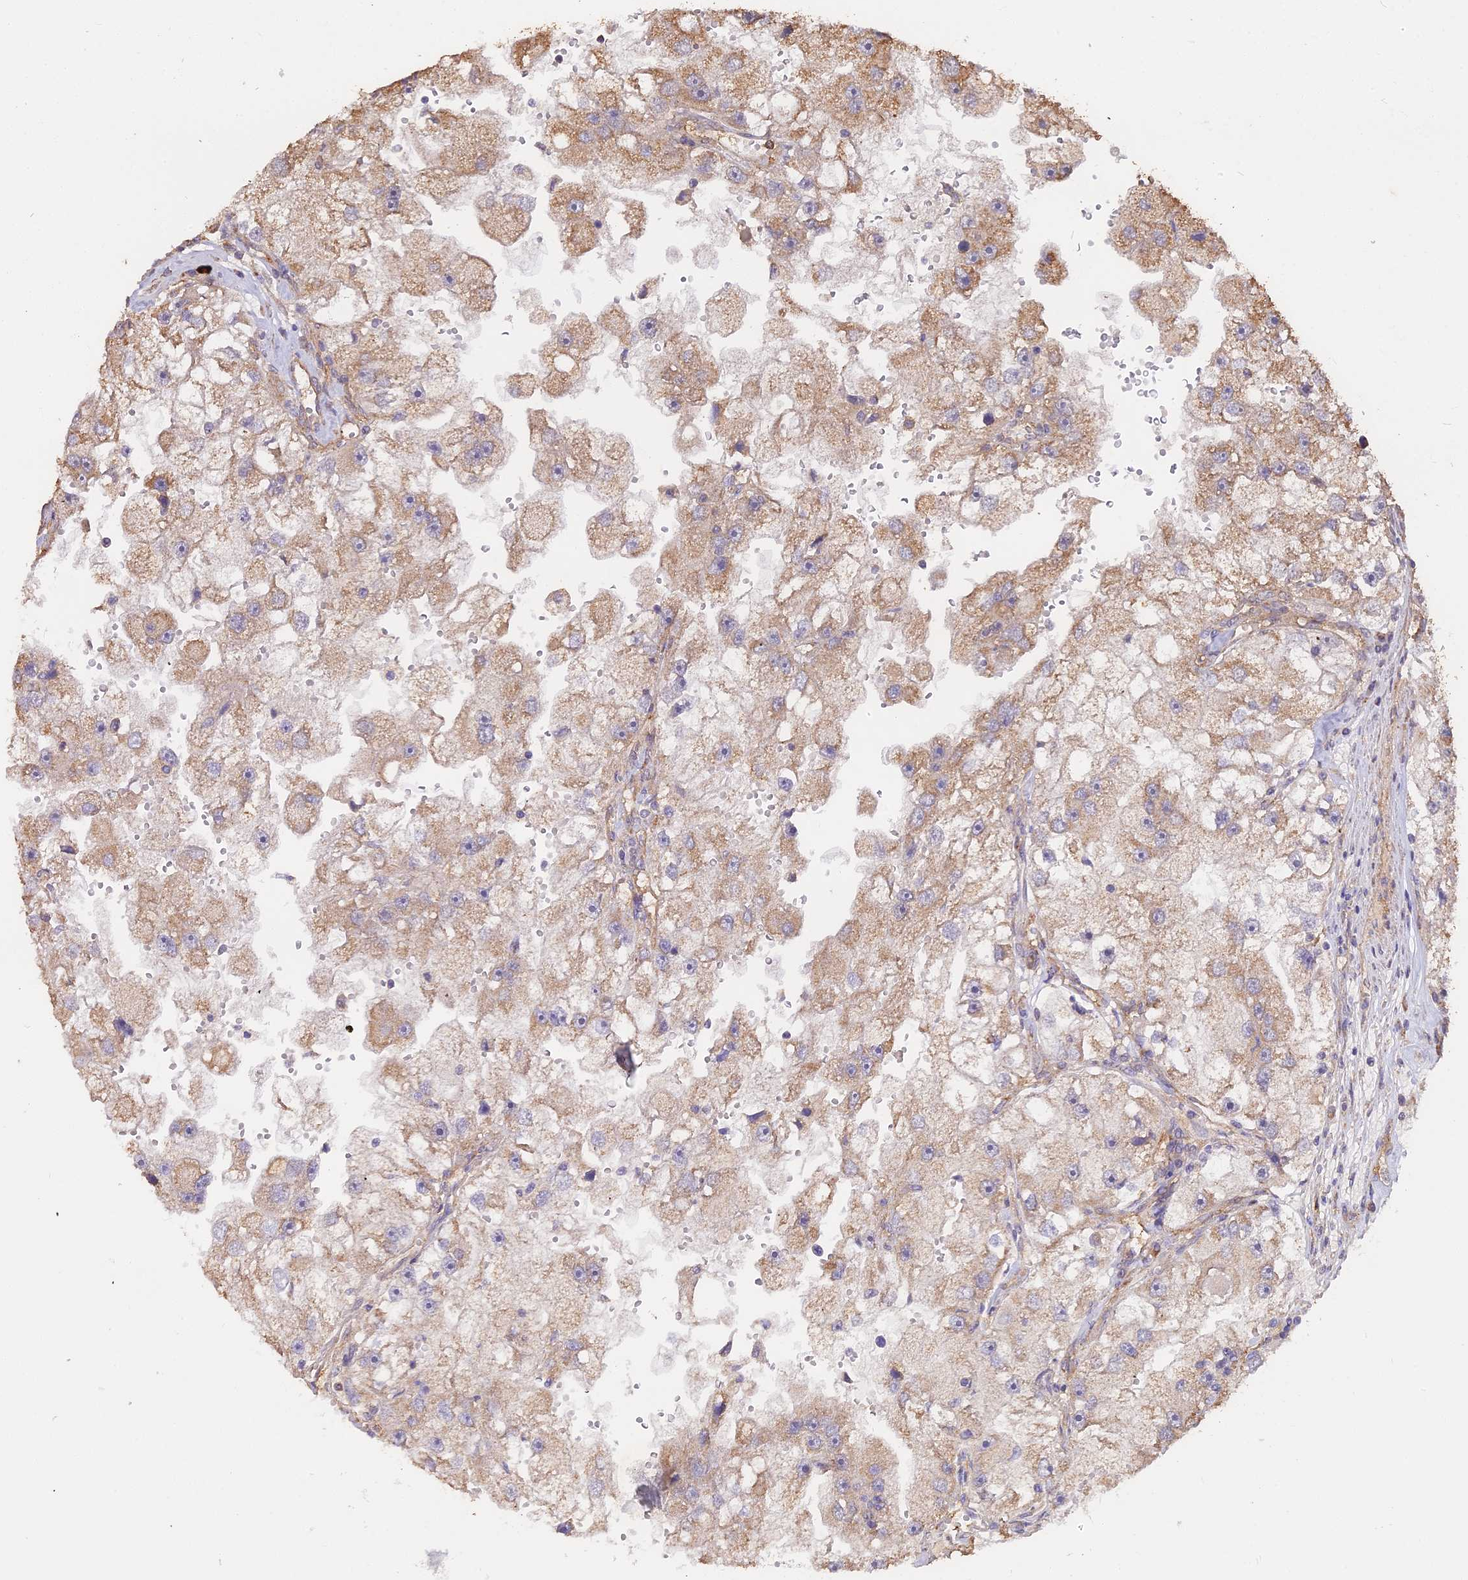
{"staining": {"intensity": "moderate", "quantity": ">75%", "location": "cytoplasmic/membranous"}, "tissue": "renal cancer", "cell_type": "Tumor cells", "image_type": "cancer", "snomed": [{"axis": "morphology", "description": "Adenocarcinoma, NOS"}, {"axis": "topography", "description": "Kidney"}], "caption": "The immunohistochemical stain labels moderate cytoplasmic/membranous expression in tumor cells of renal cancer tissue. Immunohistochemistry (ihc) stains the protein in brown and the nuclei are stained blue.", "gene": "METTL13", "patient": {"sex": "male", "age": 63}}